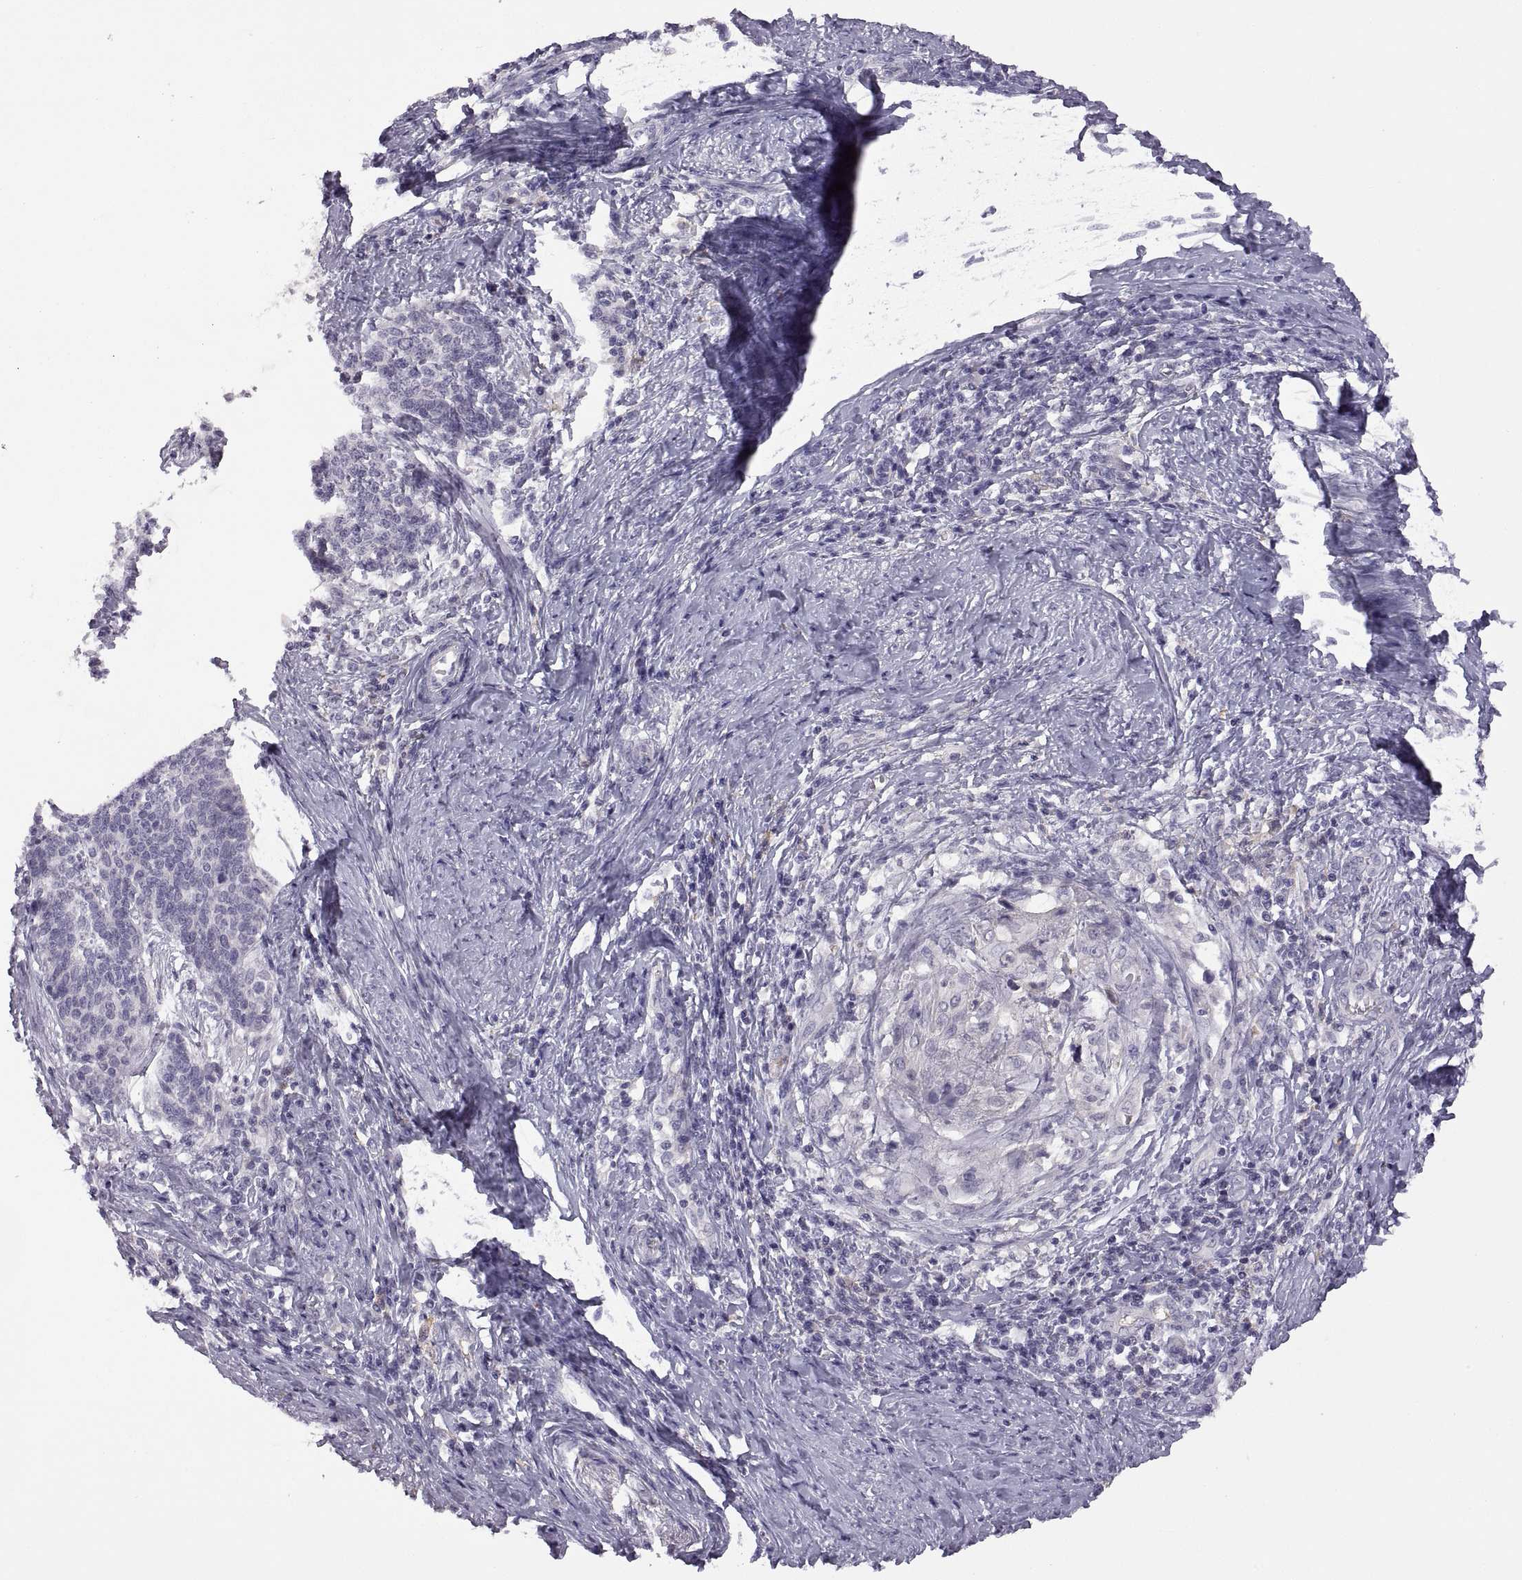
{"staining": {"intensity": "negative", "quantity": "none", "location": "none"}, "tissue": "cervical cancer", "cell_type": "Tumor cells", "image_type": "cancer", "snomed": [{"axis": "morphology", "description": "Squamous cell carcinoma, NOS"}, {"axis": "topography", "description": "Cervix"}], "caption": "This is an immunohistochemistry (IHC) micrograph of cervical cancer (squamous cell carcinoma). There is no positivity in tumor cells.", "gene": "MEIOC", "patient": {"sex": "female", "age": 39}}